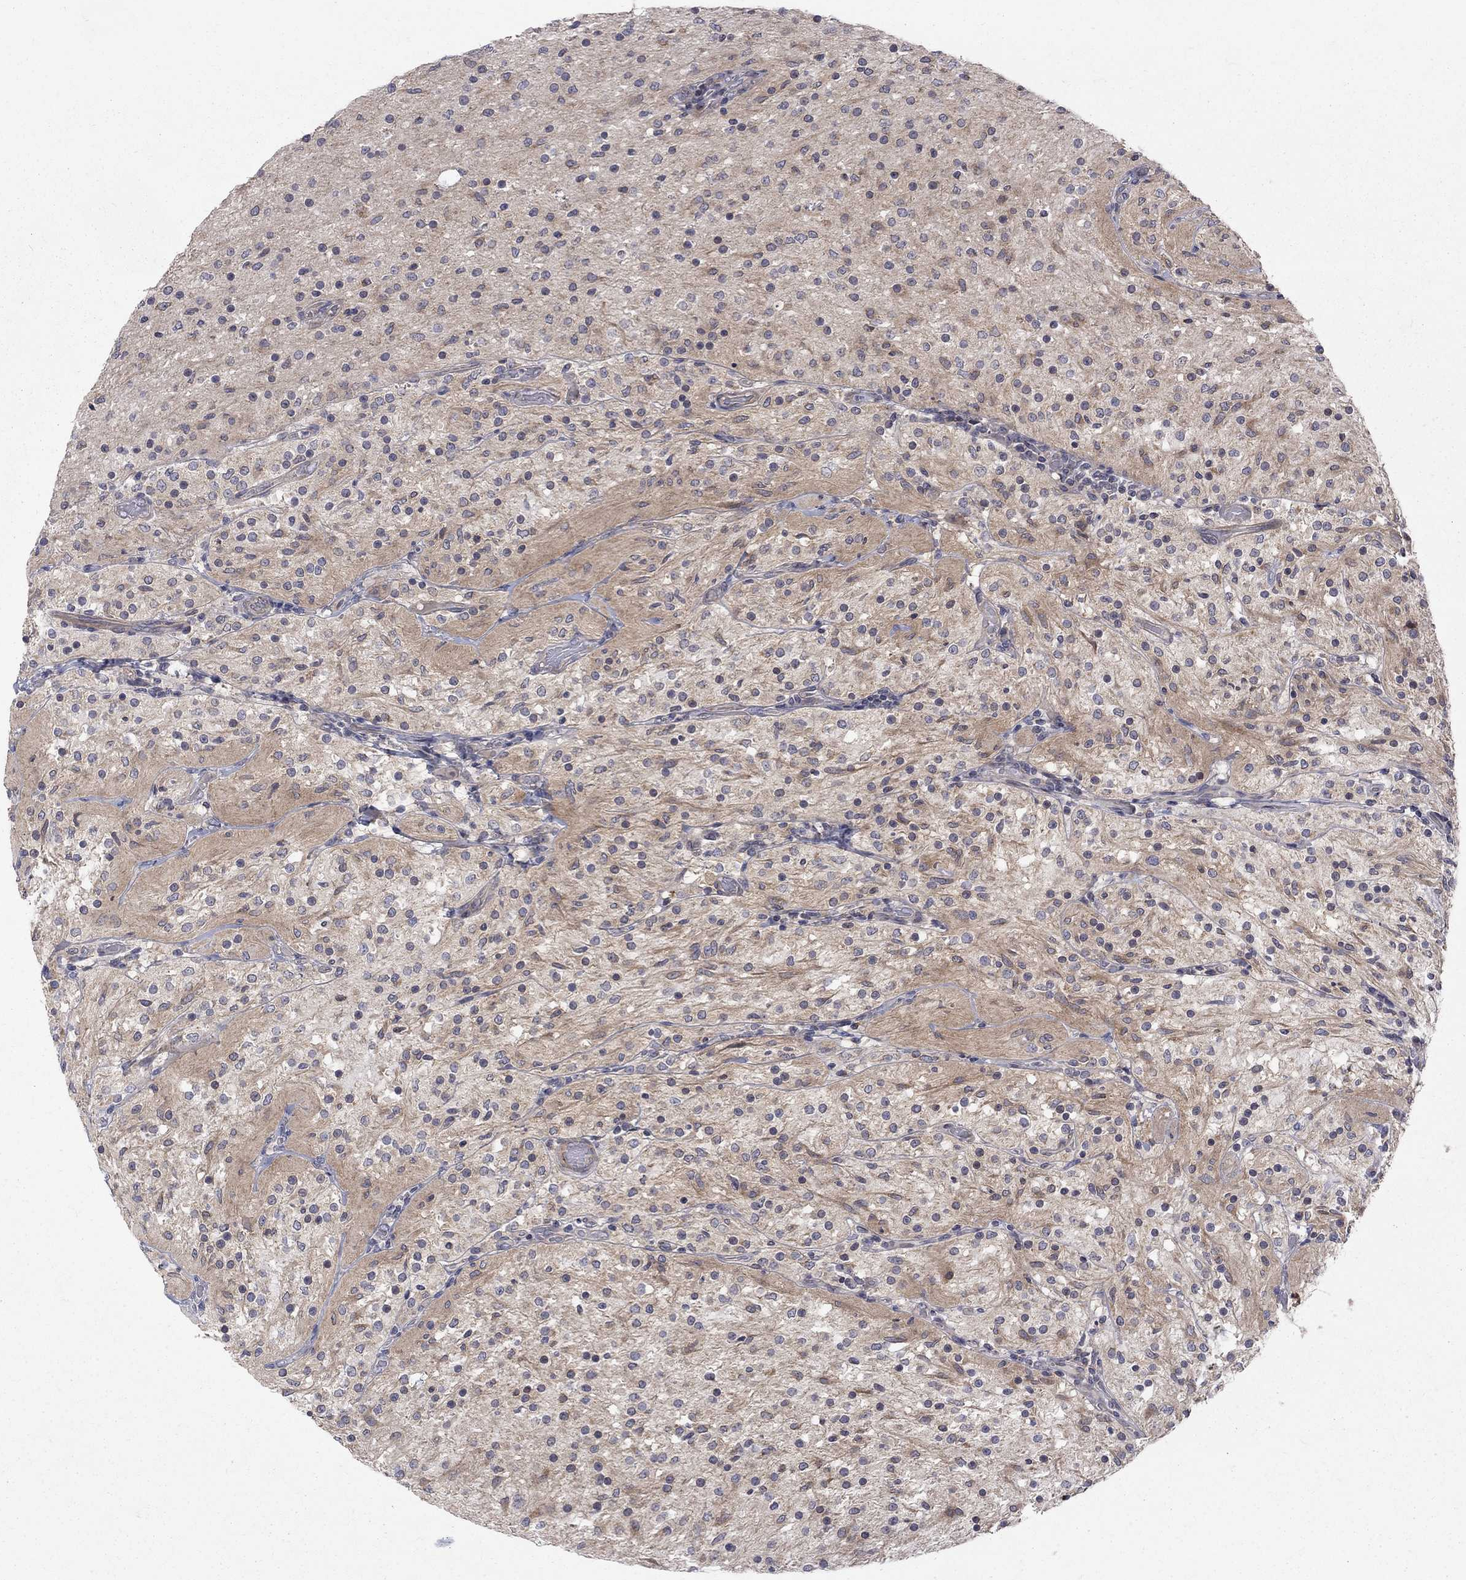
{"staining": {"intensity": "negative", "quantity": "none", "location": "none"}, "tissue": "glioma", "cell_type": "Tumor cells", "image_type": "cancer", "snomed": [{"axis": "morphology", "description": "Glioma, malignant, Low grade"}, {"axis": "topography", "description": "Brain"}], "caption": "Histopathology image shows no protein staining in tumor cells of malignant glioma (low-grade) tissue. (DAB (3,3'-diaminobenzidine) immunohistochemistry (IHC), high magnification).", "gene": "SH2B1", "patient": {"sex": "male", "age": 3}}